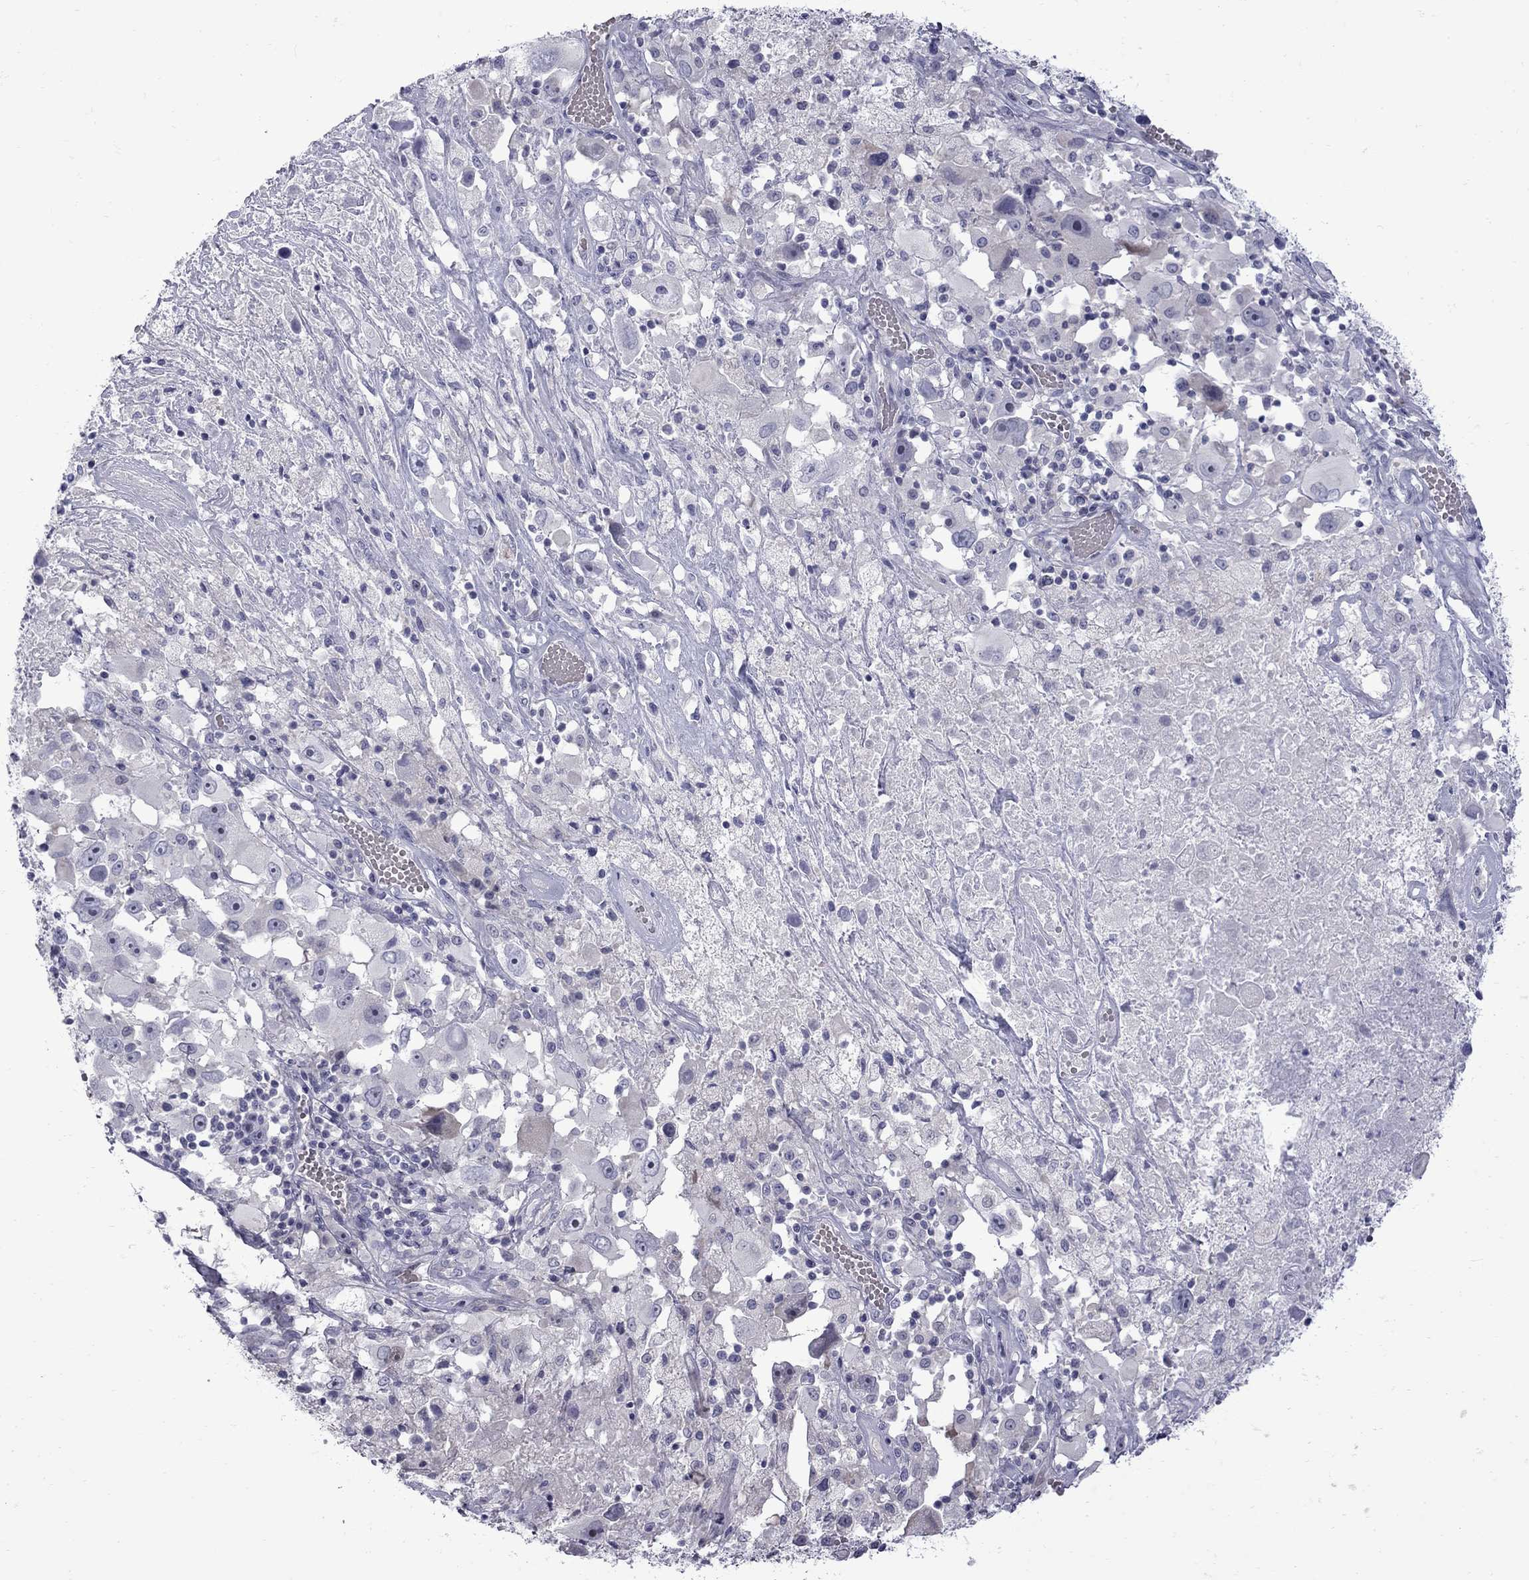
{"staining": {"intensity": "negative", "quantity": "none", "location": "none"}, "tissue": "melanoma", "cell_type": "Tumor cells", "image_type": "cancer", "snomed": [{"axis": "morphology", "description": "Malignant melanoma, Metastatic site"}, {"axis": "topography", "description": "Soft tissue"}], "caption": "High magnification brightfield microscopy of melanoma stained with DAB (3,3'-diaminobenzidine) (brown) and counterstained with hematoxylin (blue): tumor cells show no significant expression.", "gene": "NRARP", "patient": {"sex": "male", "age": 50}}